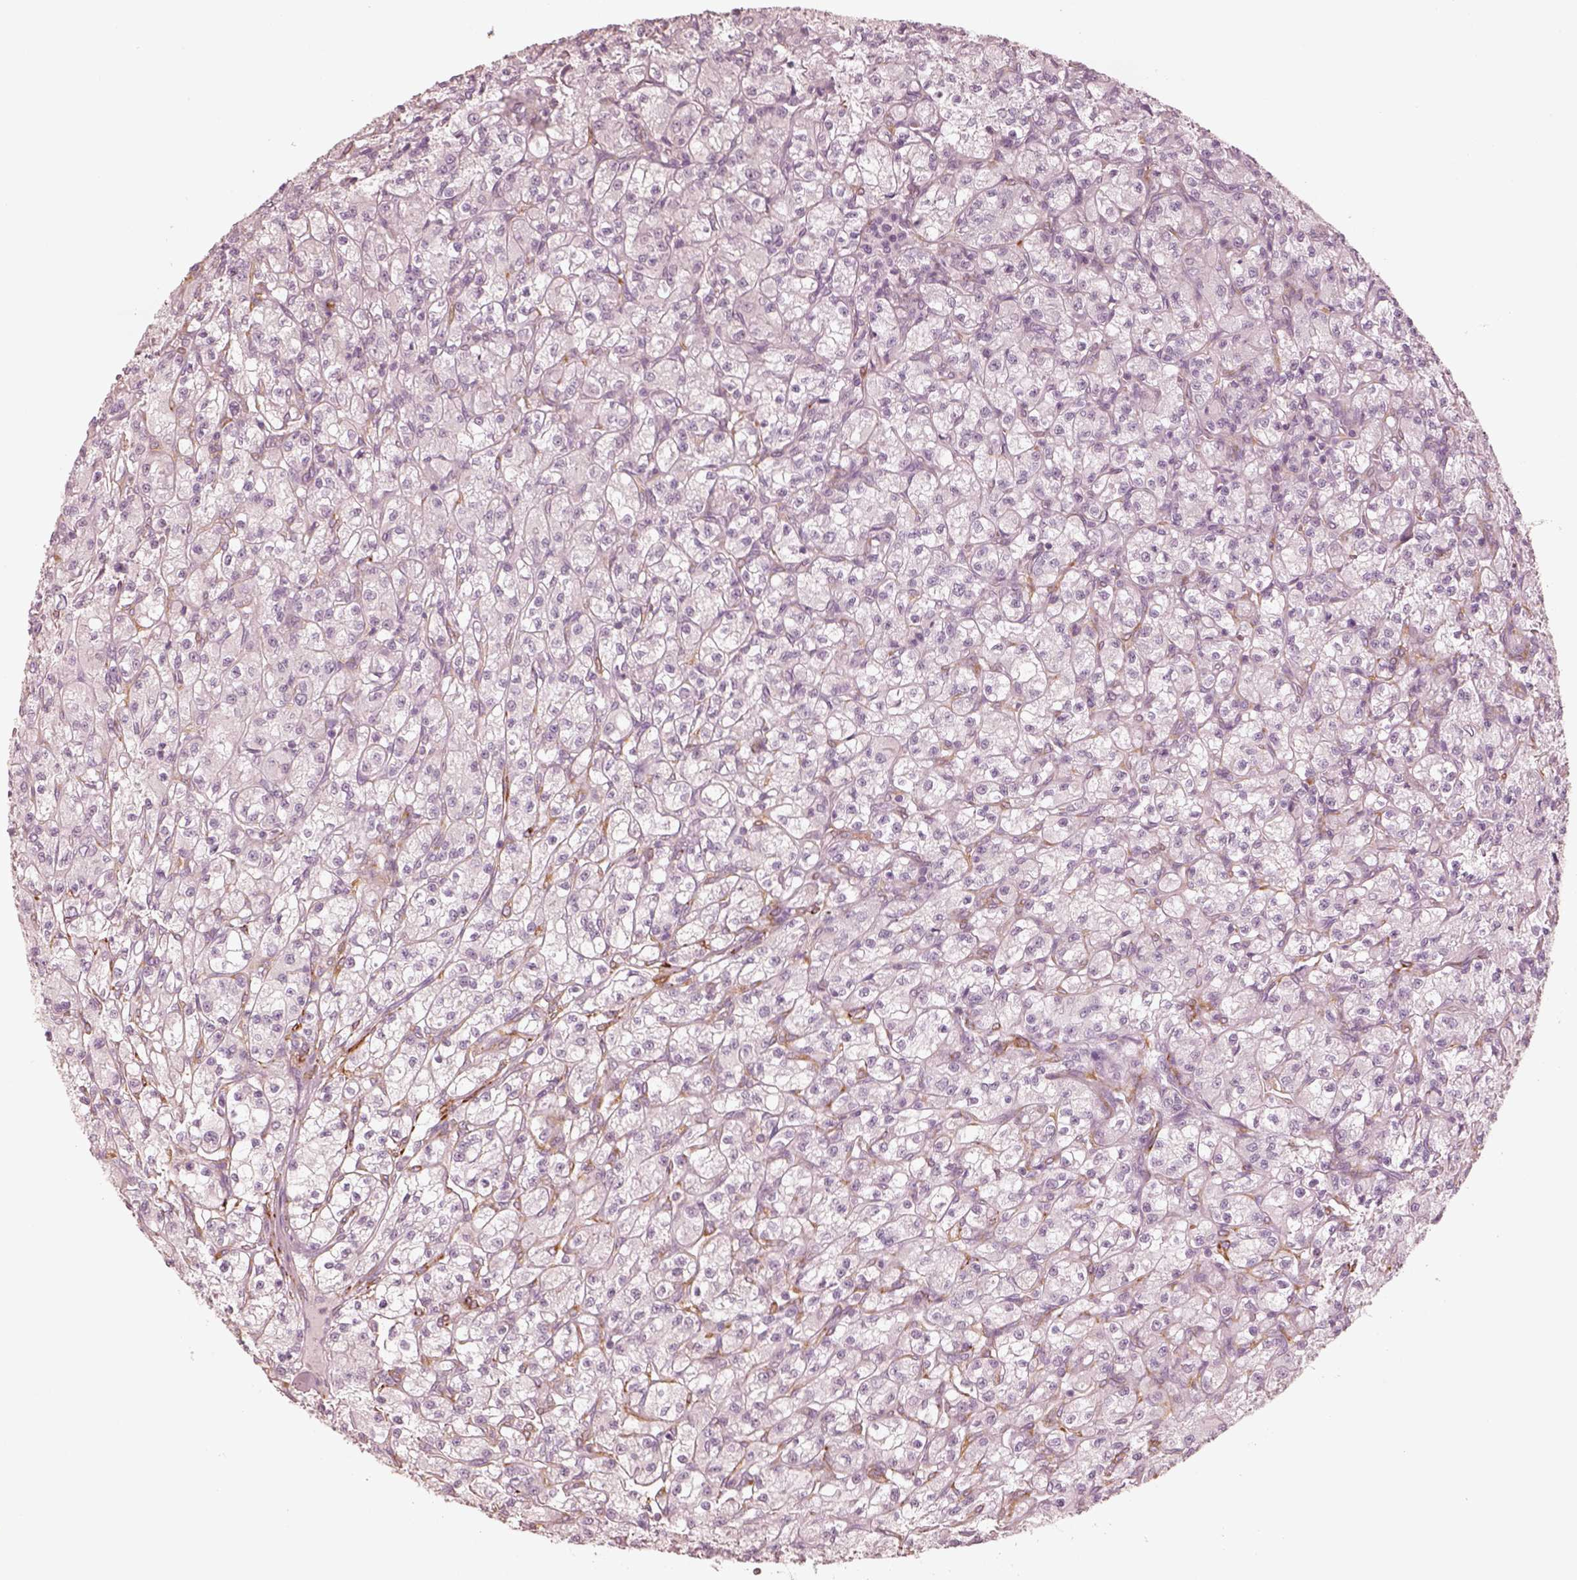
{"staining": {"intensity": "negative", "quantity": "none", "location": "none"}, "tissue": "renal cancer", "cell_type": "Tumor cells", "image_type": "cancer", "snomed": [{"axis": "morphology", "description": "Adenocarcinoma, NOS"}, {"axis": "topography", "description": "Kidney"}], "caption": "The micrograph shows no staining of tumor cells in adenocarcinoma (renal). (DAB IHC with hematoxylin counter stain).", "gene": "DNAAF9", "patient": {"sex": "female", "age": 70}}